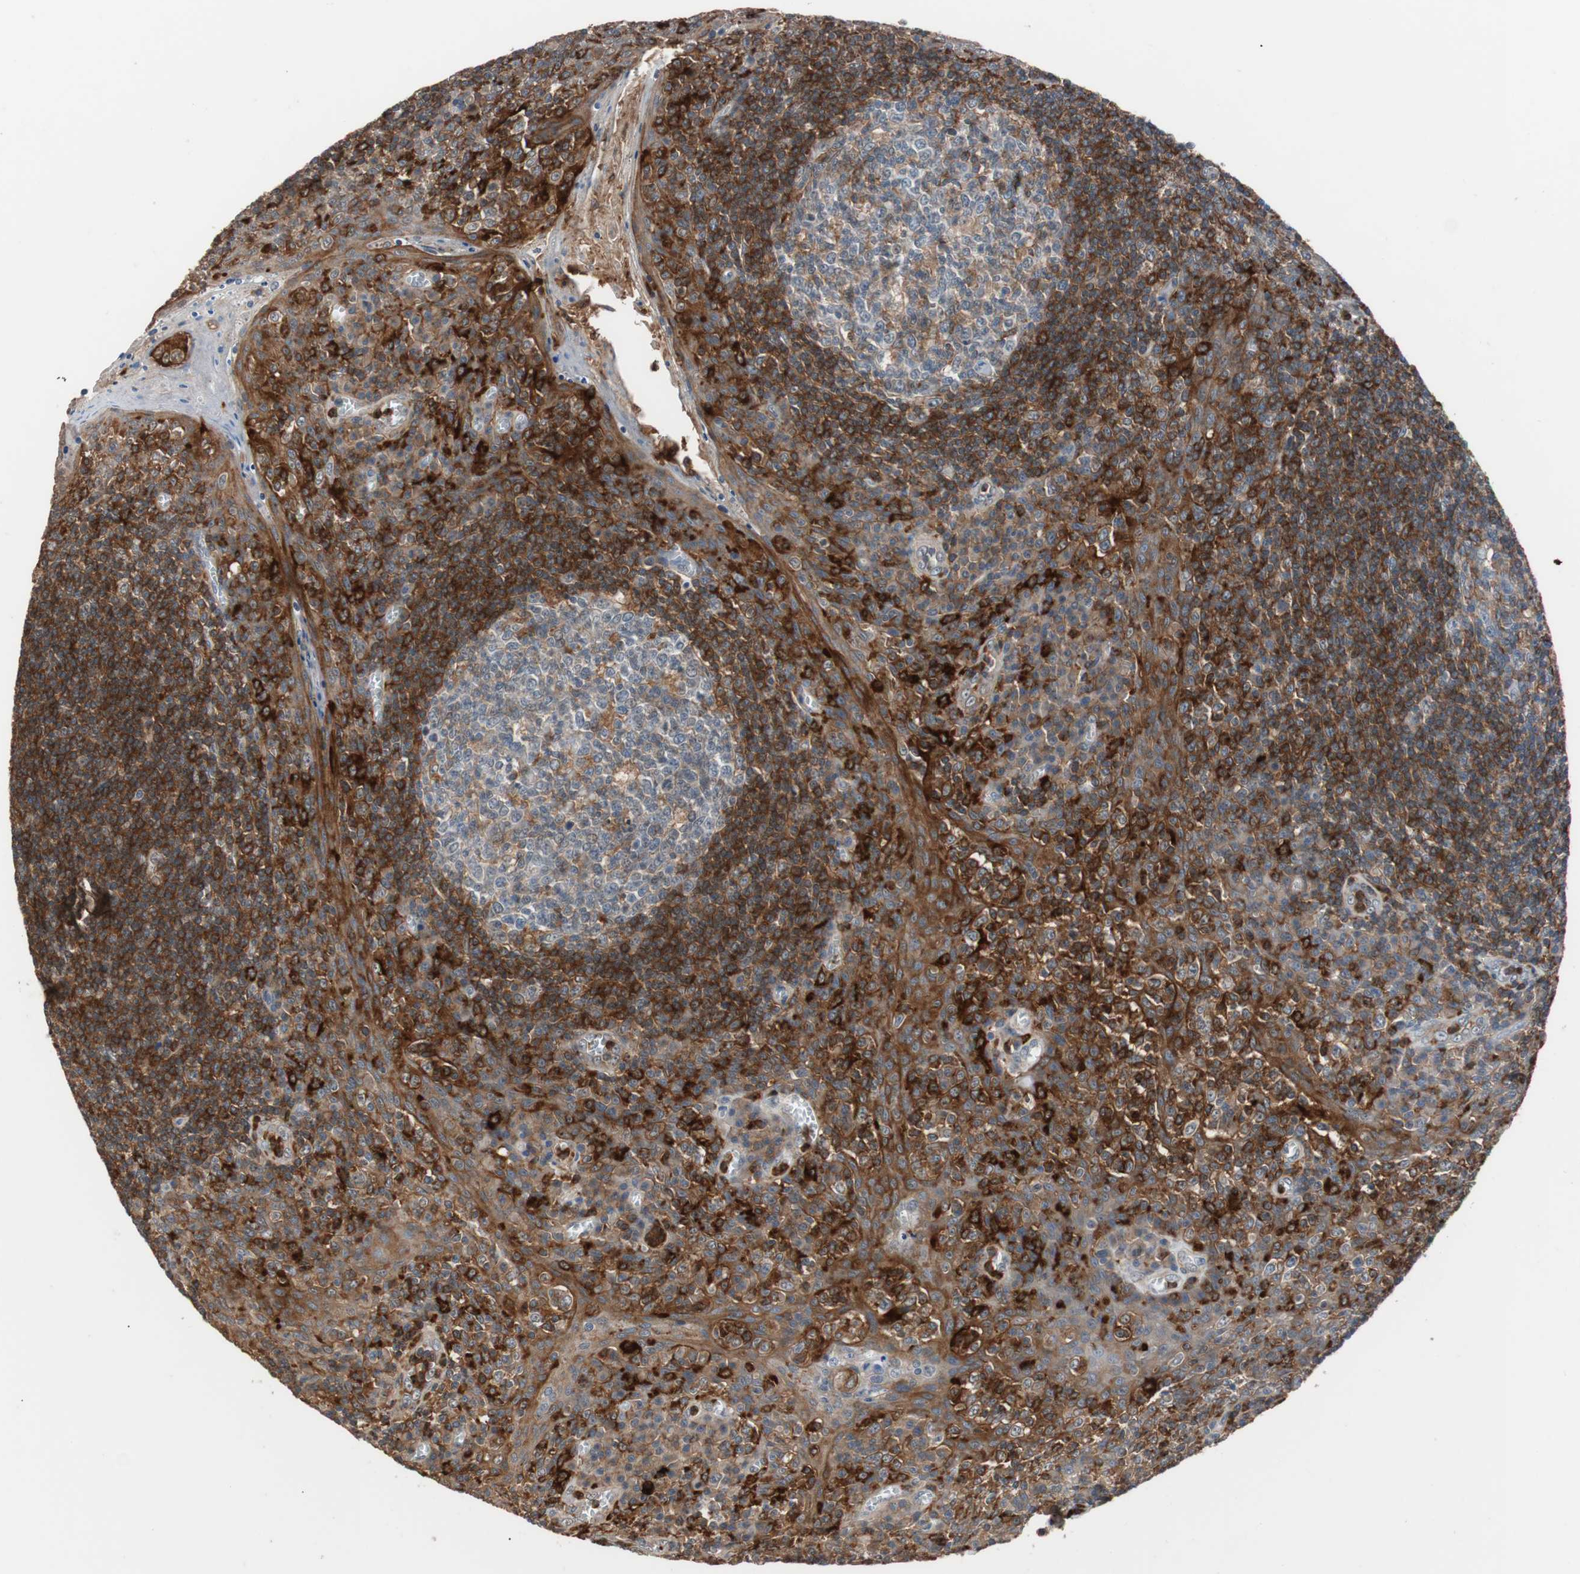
{"staining": {"intensity": "moderate", "quantity": "25%-75%", "location": "cytoplasmic/membranous"}, "tissue": "tonsil", "cell_type": "Germinal center cells", "image_type": "normal", "snomed": [{"axis": "morphology", "description": "Normal tissue, NOS"}, {"axis": "topography", "description": "Tonsil"}], "caption": "High-power microscopy captured an immunohistochemistry image of normal tonsil, revealing moderate cytoplasmic/membranous positivity in about 25%-75% of germinal center cells. (Brightfield microscopy of DAB IHC at high magnification).", "gene": "LITAF", "patient": {"sex": "male", "age": 31}}